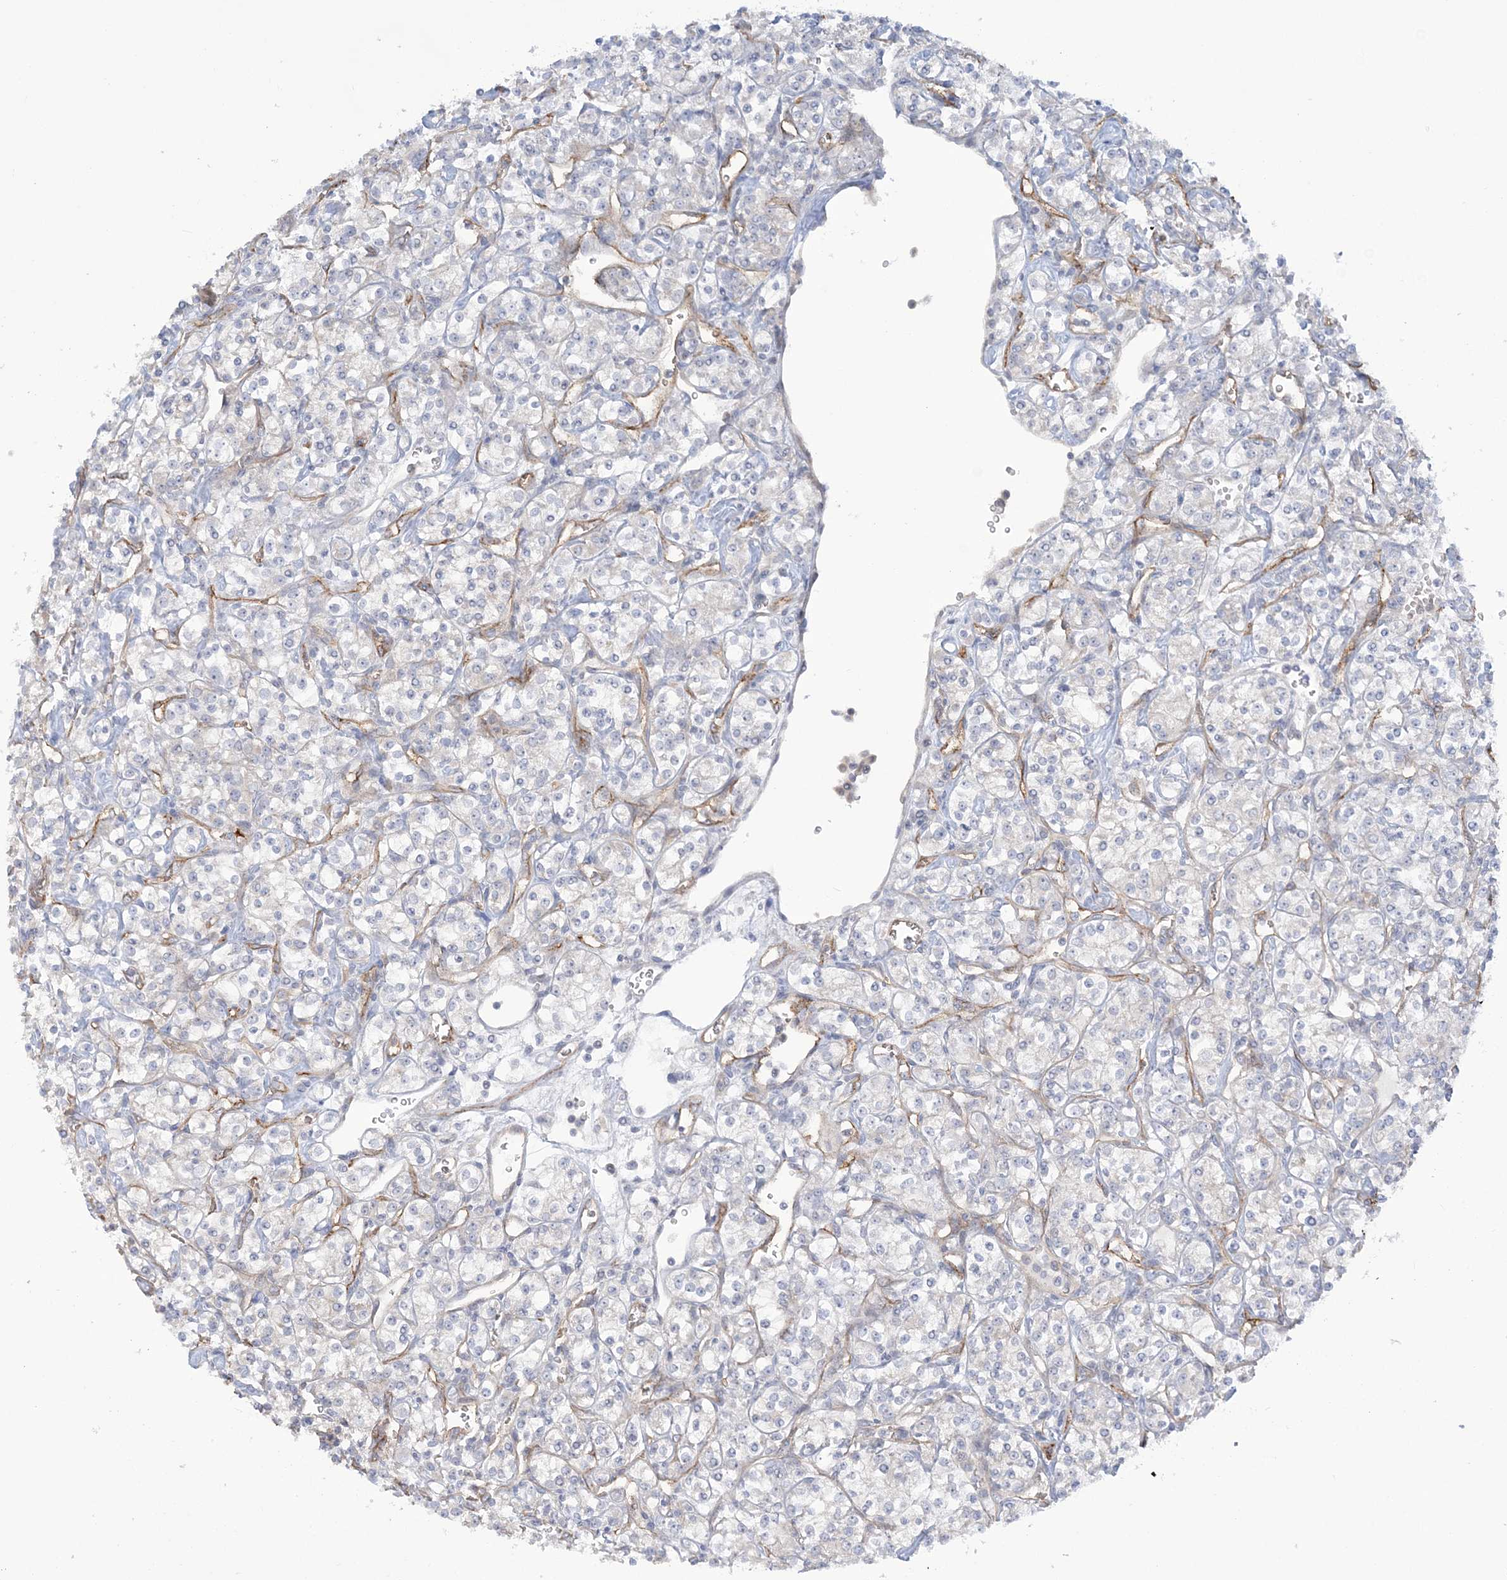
{"staining": {"intensity": "negative", "quantity": "none", "location": "none"}, "tissue": "renal cancer", "cell_type": "Tumor cells", "image_type": "cancer", "snomed": [{"axis": "morphology", "description": "Adenocarcinoma, NOS"}, {"axis": "topography", "description": "Kidney"}], "caption": "Histopathology image shows no protein staining in tumor cells of renal adenocarcinoma tissue.", "gene": "FARSB", "patient": {"sex": "male", "age": 77}}